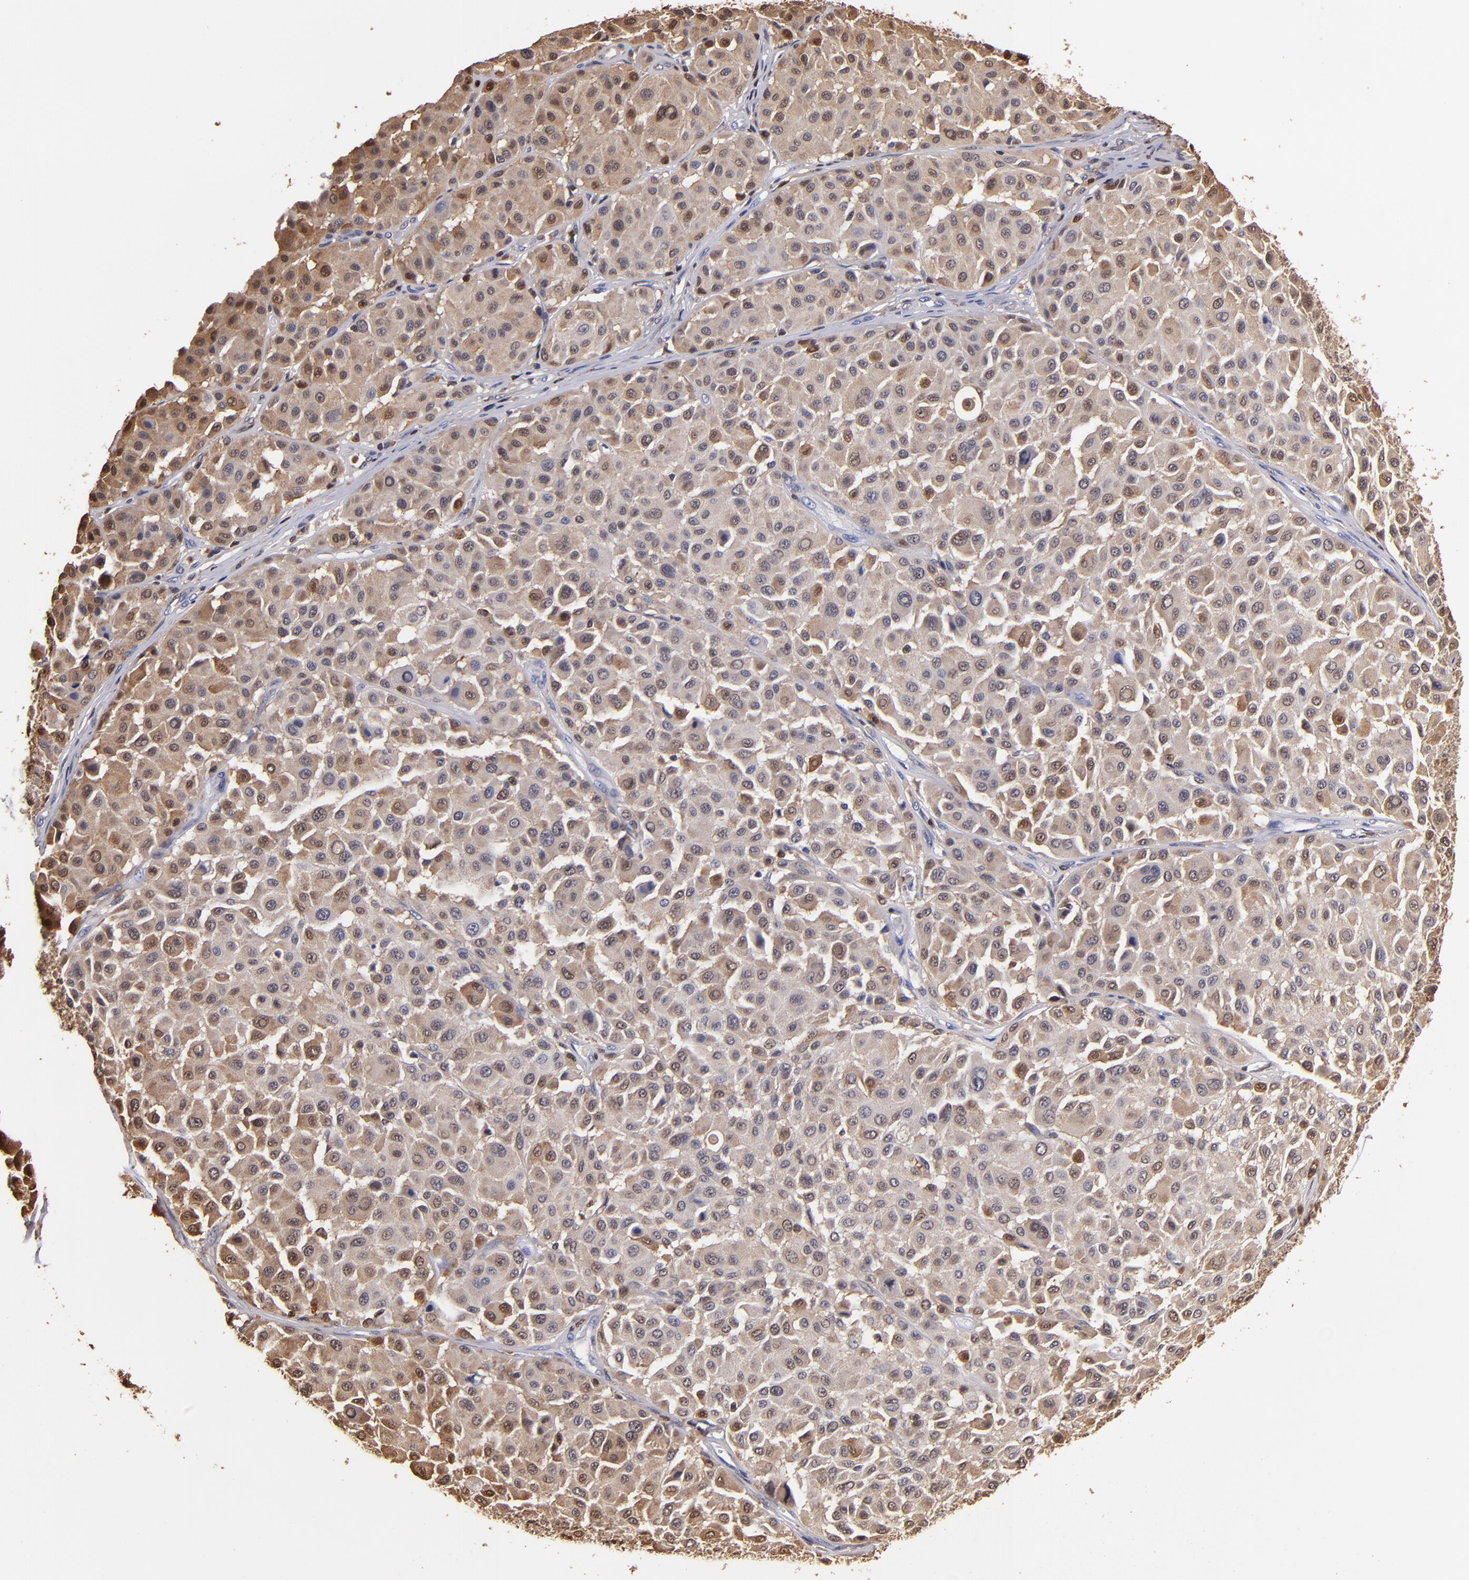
{"staining": {"intensity": "moderate", "quantity": ">75%", "location": "cytoplasmic/membranous"}, "tissue": "melanoma", "cell_type": "Tumor cells", "image_type": "cancer", "snomed": [{"axis": "morphology", "description": "Malignant melanoma, Metastatic site"}, {"axis": "topography", "description": "Soft tissue"}], "caption": "Malignant melanoma (metastatic site) stained with a protein marker shows moderate staining in tumor cells.", "gene": "S100A4", "patient": {"sex": "male", "age": 41}}